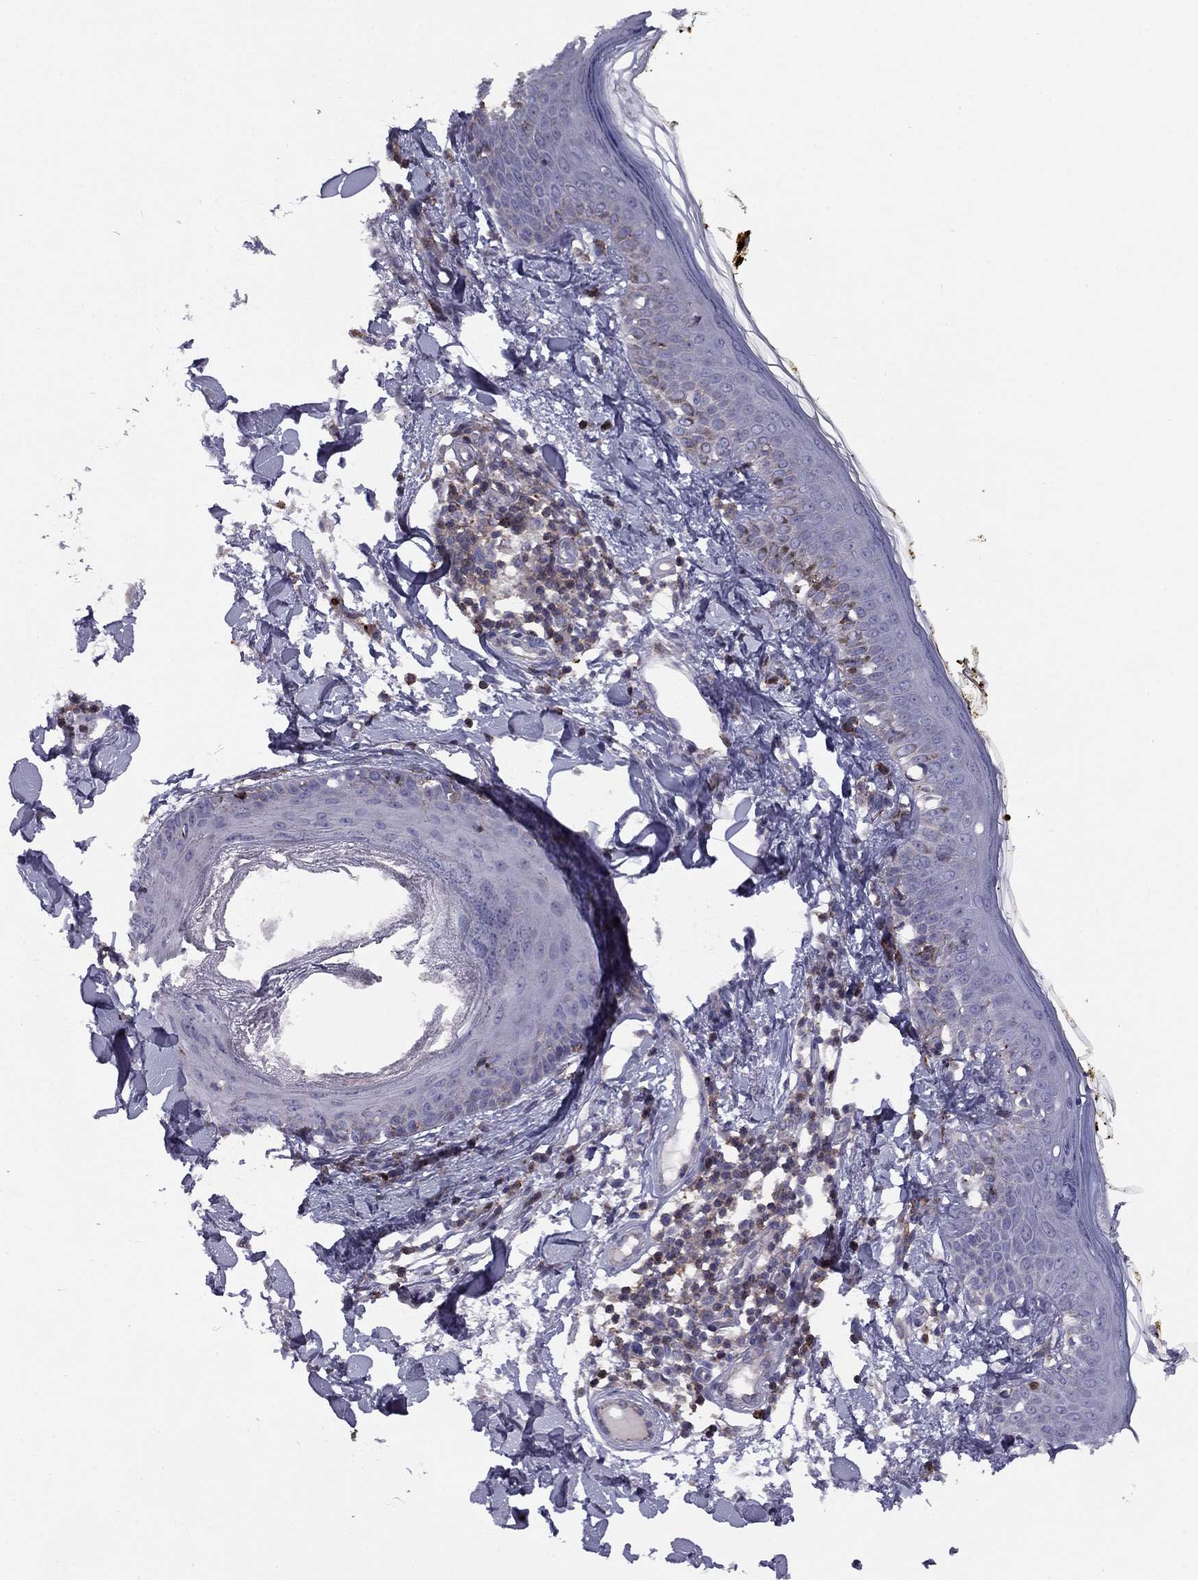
{"staining": {"intensity": "negative", "quantity": "none", "location": "none"}, "tissue": "skin", "cell_type": "Fibroblasts", "image_type": "normal", "snomed": [{"axis": "morphology", "description": "Normal tissue, NOS"}, {"axis": "topography", "description": "Skin"}], "caption": "The IHC image has no significant expression in fibroblasts of skin.", "gene": "ALG6", "patient": {"sex": "male", "age": 76}}